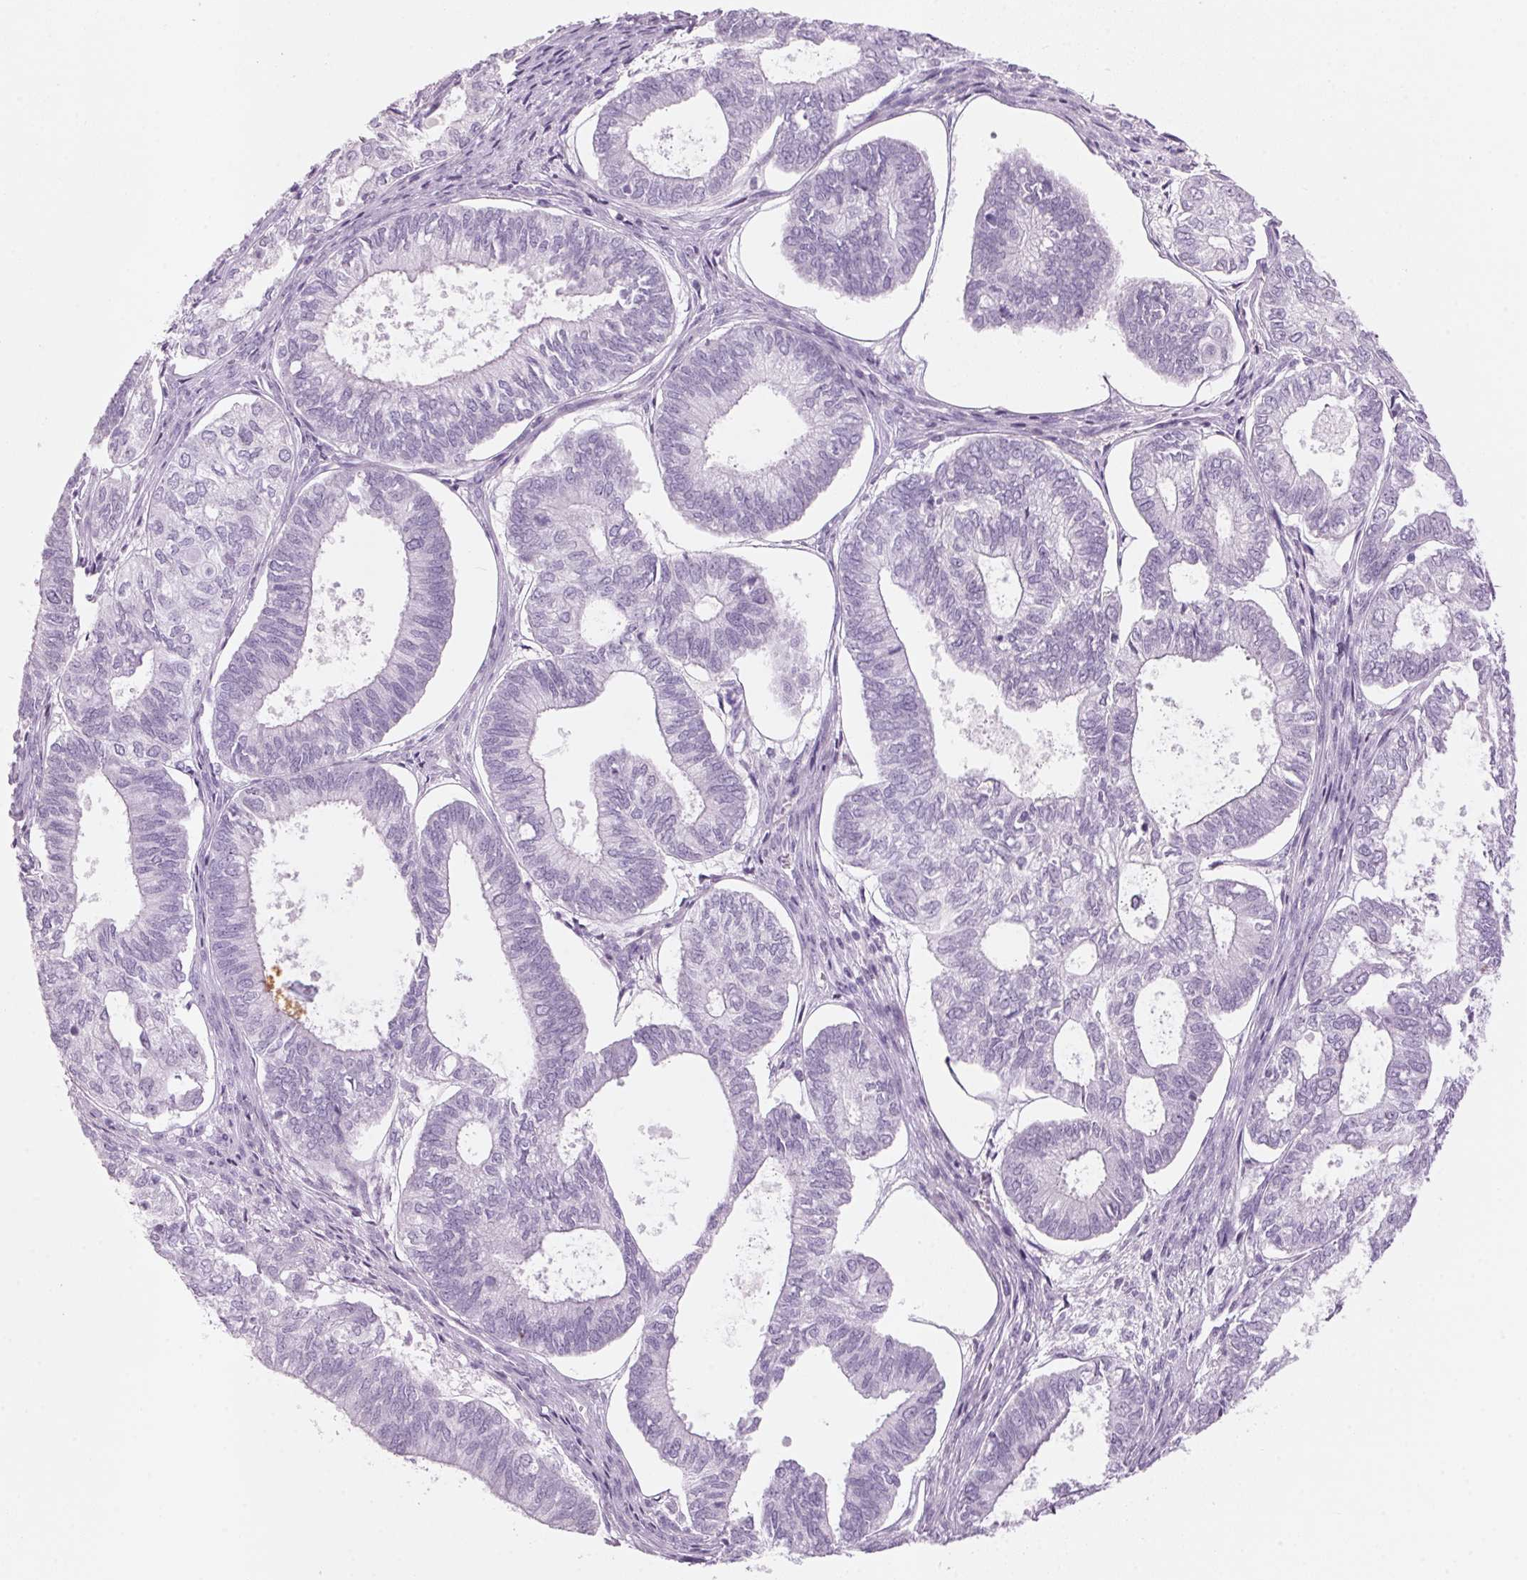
{"staining": {"intensity": "negative", "quantity": "none", "location": "none"}, "tissue": "ovarian cancer", "cell_type": "Tumor cells", "image_type": "cancer", "snomed": [{"axis": "morphology", "description": "Carcinoma, endometroid"}, {"axis": "topography", "description": "Ovary"}], "caption": "High power microscopy micrograph of an IHC image of ovarian endometroid carcinoma, revealing no significant staining in tumor cells.", "gene": "ADAM20", "patient": {"sex": "female", "age": 64}}